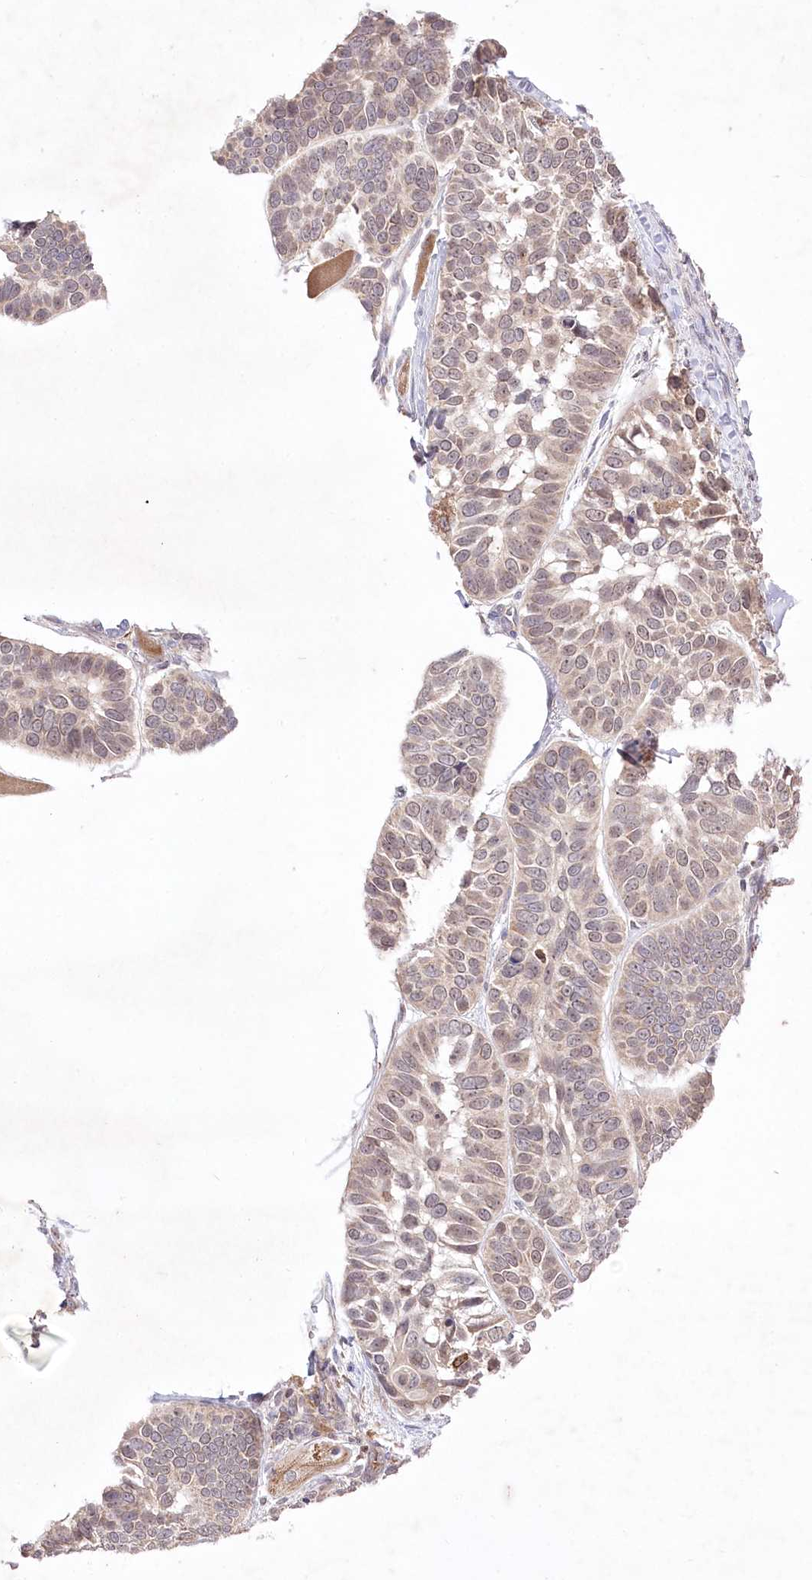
{"staining": {"intensity": "moderate", "quantity": ">75%", "location": "cytoplasmic/membranous,nuclear"}, "tissue": "skin cancer", "cell_type": "Tumor cells", "image_type": "cancer", "snomed": [{"axis": "morphology", "description": "Basal cell carcinoma"}, {"axis": "topography", "description": "Skin"}], "caption": "Skin cancer was stained to show a protein in brown. There is medium levels of moderate cytoplasmic/membranous and nuclear staining in about >75% of tumor cells. The staining was performed using DAB to visualize the protein expression in brown, while the nuclei were stained in blue with hematoxylin (Magnification: 20x).", "gene": "HELT", "patient": {"sex": "male", "age": 62}}